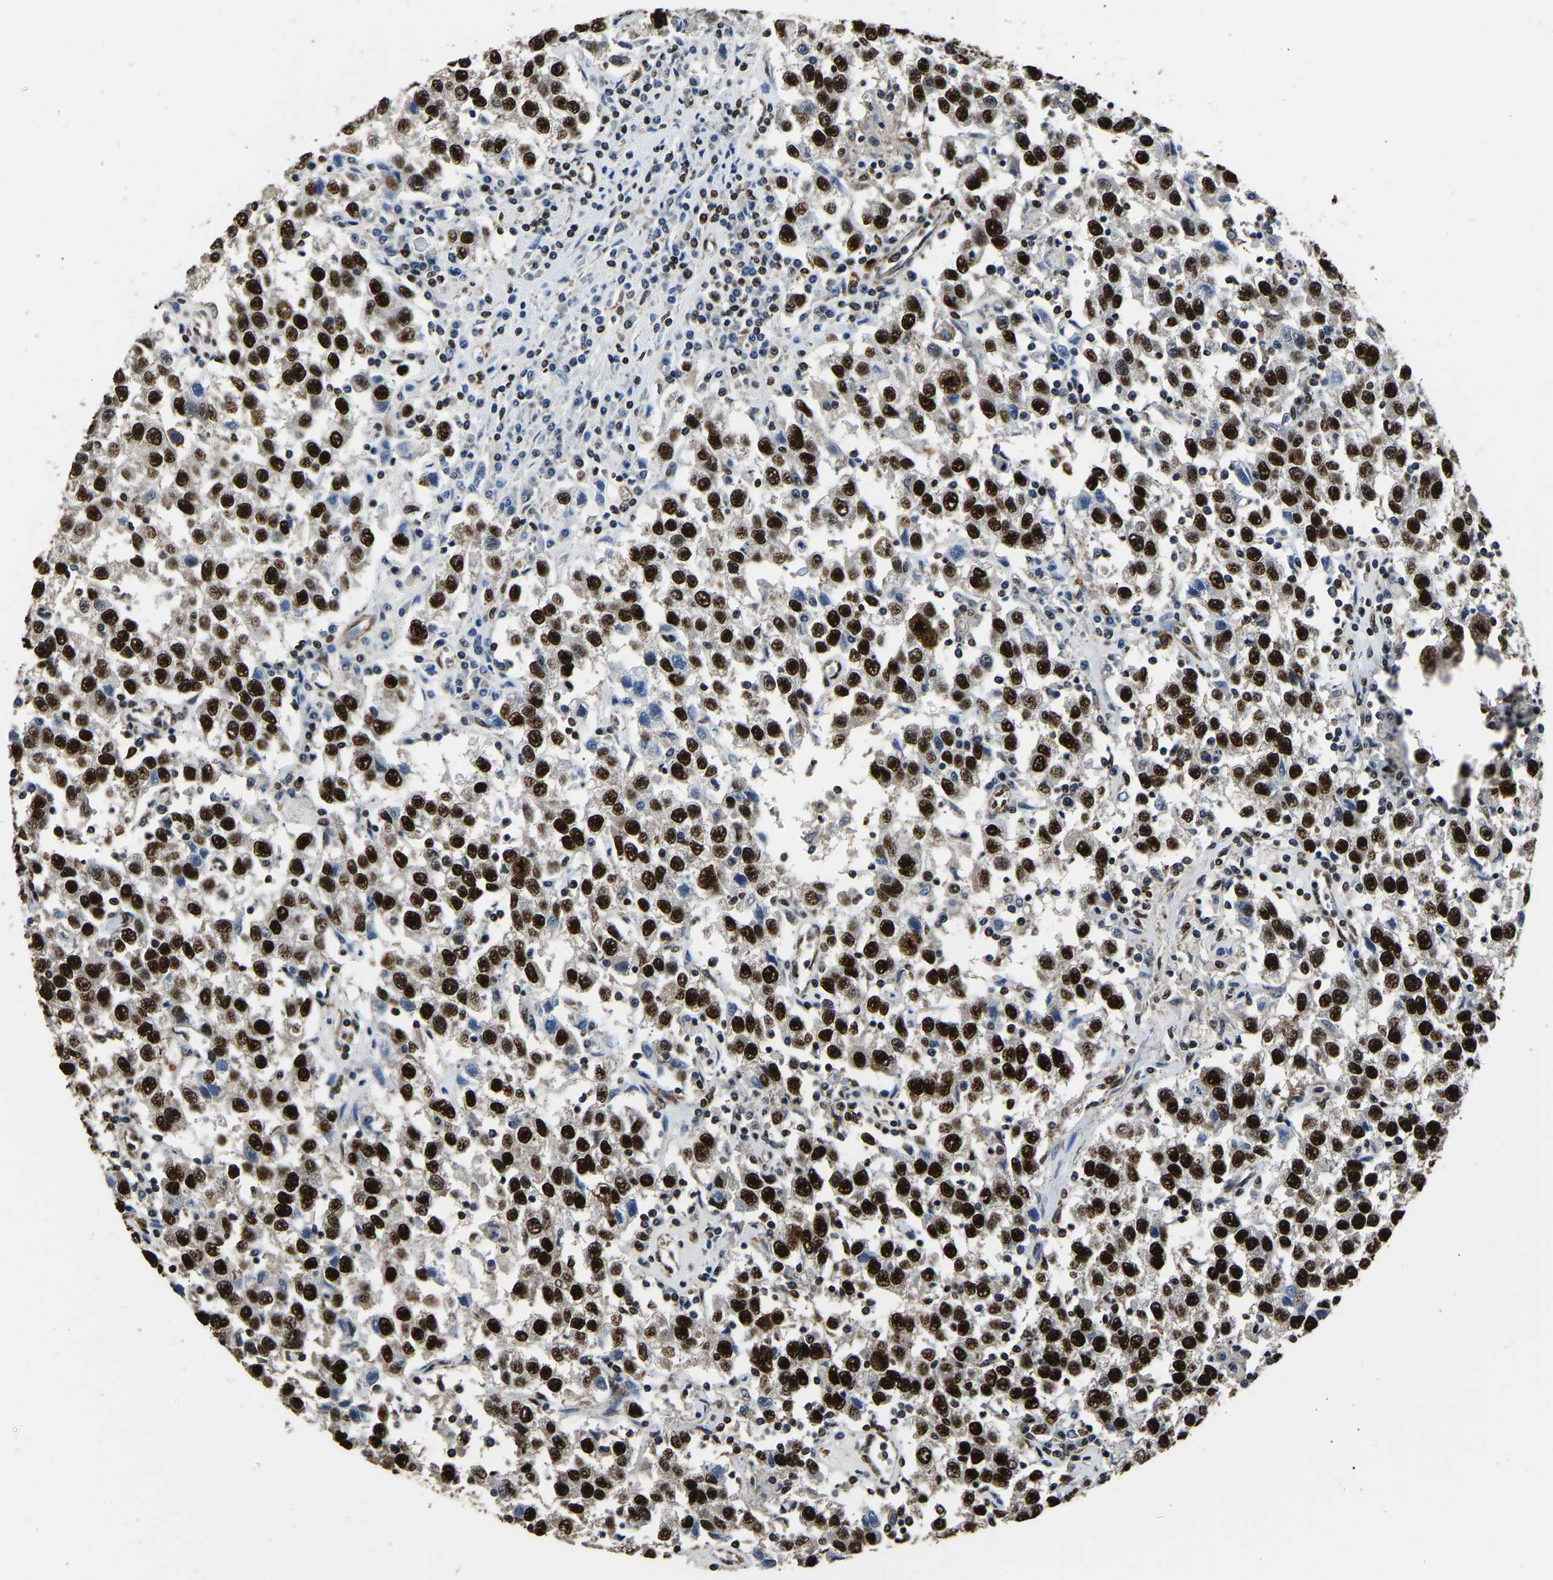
{"staining": {"intensity": "strong", "quantity": ">75%", "location": "nuclear"}, "tissue": "testis cancer", "cell_type": "Tumor cells", "image_type": "cancer", "snomed": [{"axis": "morphology", "description": "Seminoma, NOS"}, {"axis": "topography", "description": "Testis"}], "caption": "This photomicrograph reveals immunohistochemistry (IHC) staining of human testis cancer, with high strong nuclear positivity in about >75% of tumor cells.", "gene": "SAFB", "patient": {"sex": "male", "age": 41}}